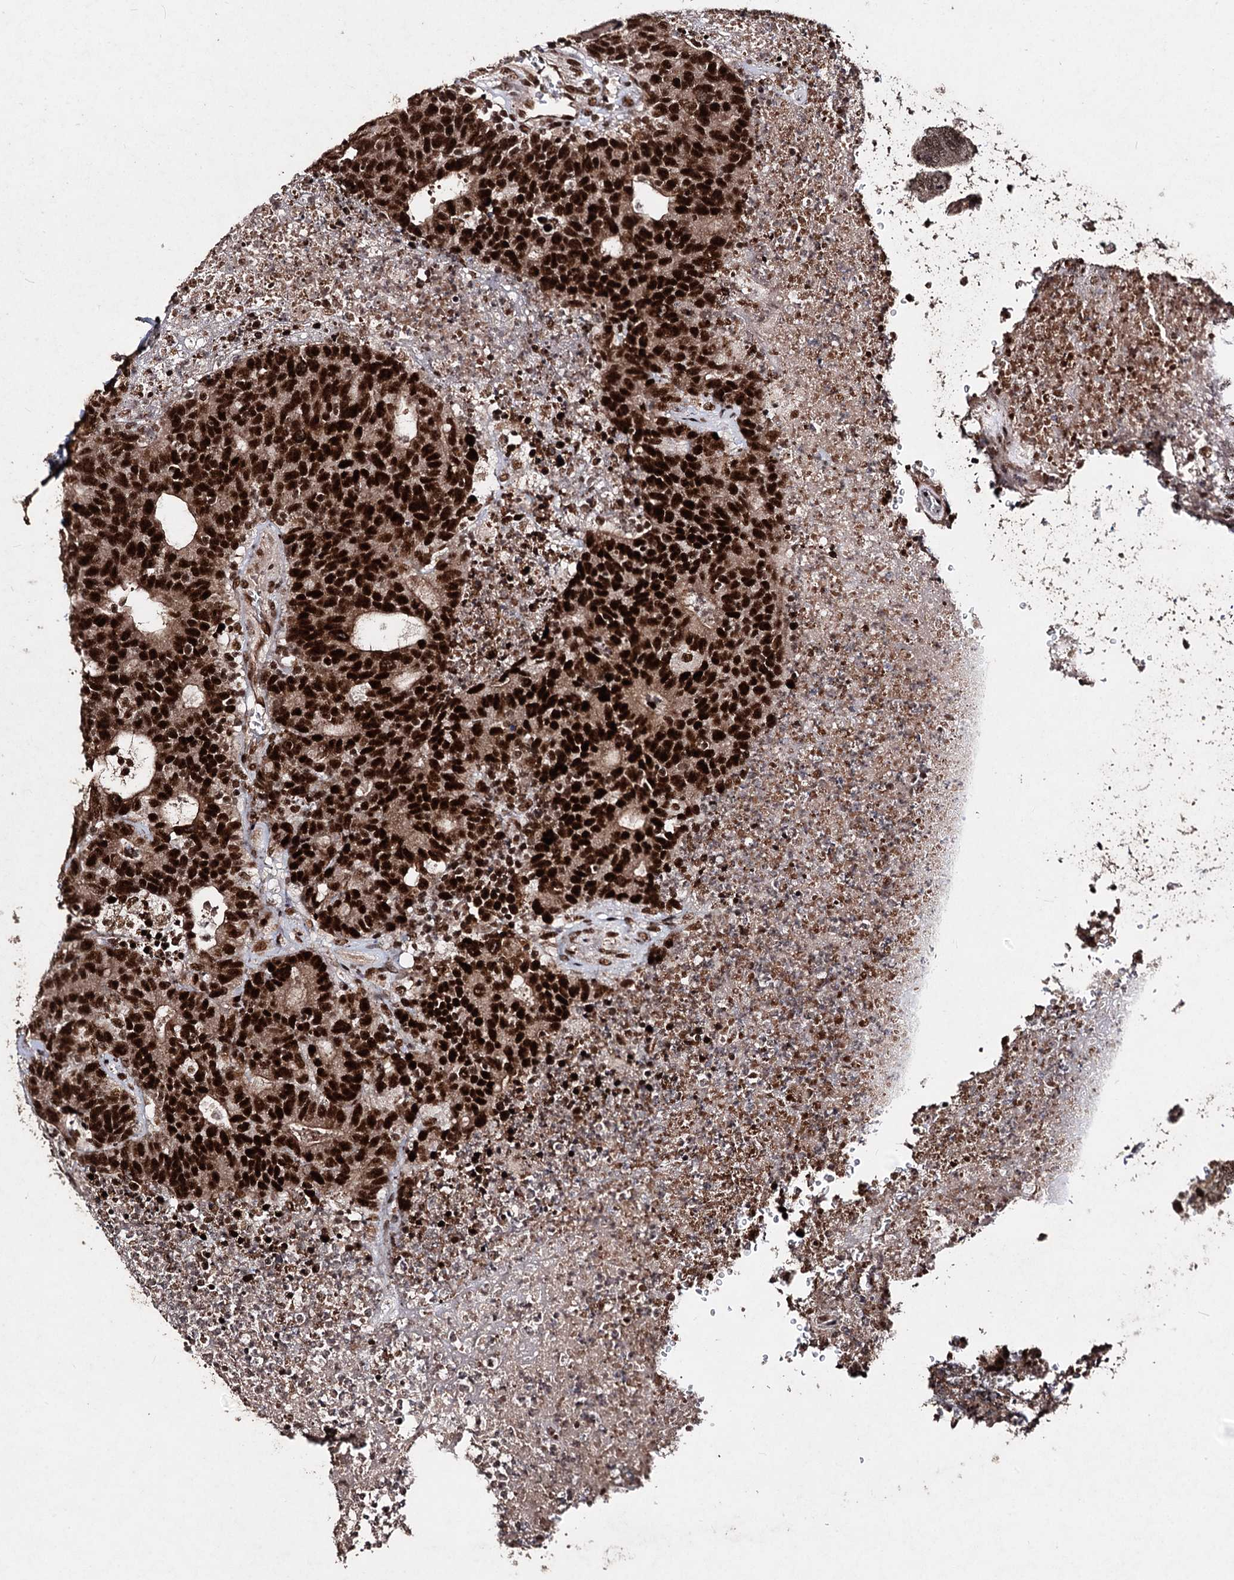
{"staining": {"intensity": "strong", "quantity": ">75%", "location": "nuclear"}, "tissue": "colorectal cancer", "cell_type": "Tumor cells", "image_type": "cancer", "snomed": [{"axis": "morphology", "description": "Adenocarcinoma, NOS"}, {"axis": "topography", "description": "Colon"}], "caption": "Approximately >75% of tumor cells in human colorectal adenocarcinoma reveal strong nuclear protein staining as visualized by brown immunohistochemical staining.", "gene": "U2SURP", "patient": {"sex": "female", "age": 75}}